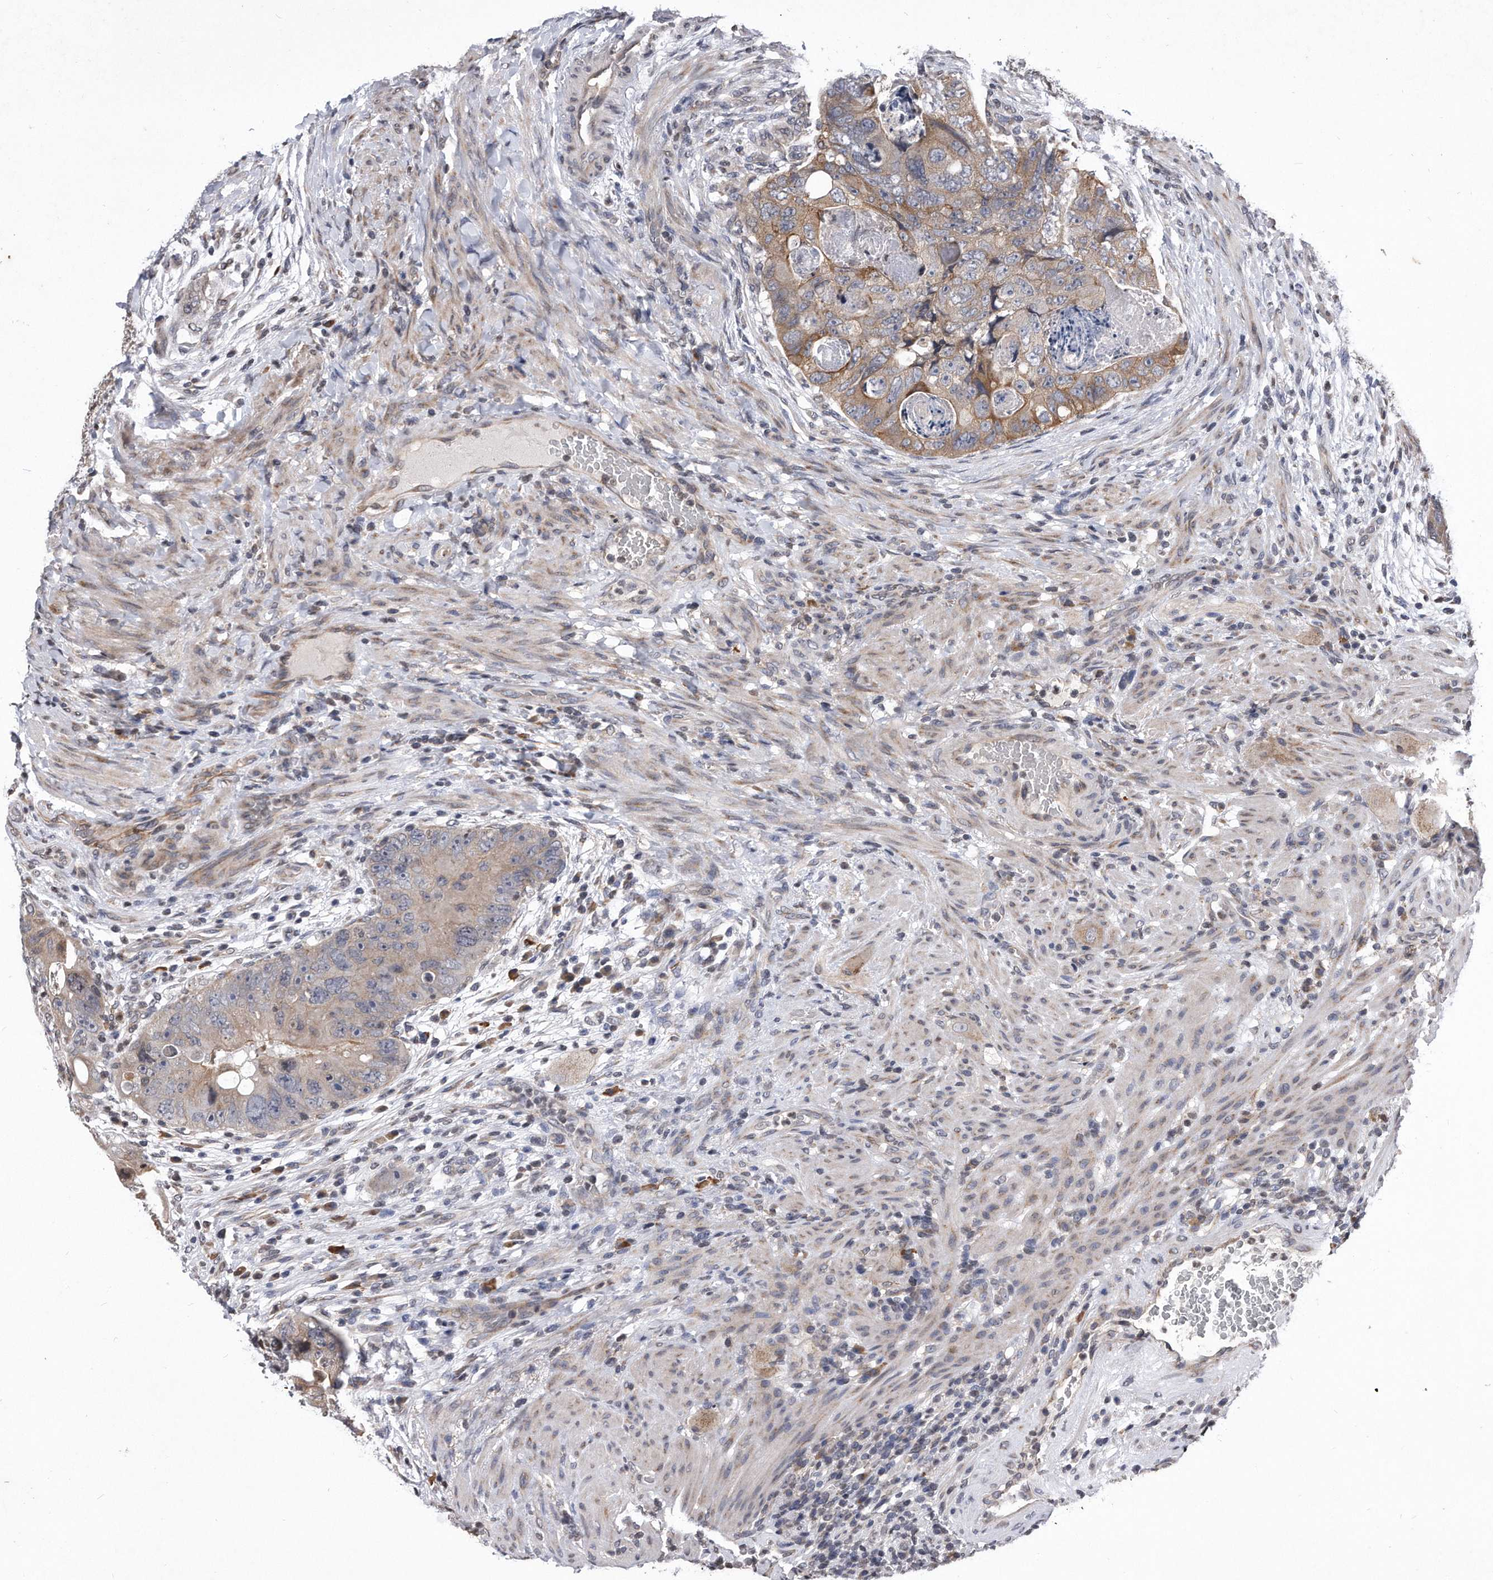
{"staining": {"intensity": "moderate", "quantity": "<25%", "location": "cytoplasmic/membranous"}, "tissue": "colorectal cancer", "cell_type": "Tumor cells", "image_type": "cancer", "snomed": [{"axis": "morphology", "description": "Adenocarcinoma, NOS"}, {"axis": "topography", "description": "Rectum"}], "caption": "Tumor cells exhibit moderate cytoplasmic/membranous expression in about <25% of cells in adenocarcinoma (colorectal).", "gene": "DAB1", "patient": {"sex": "male", "age": 59}}